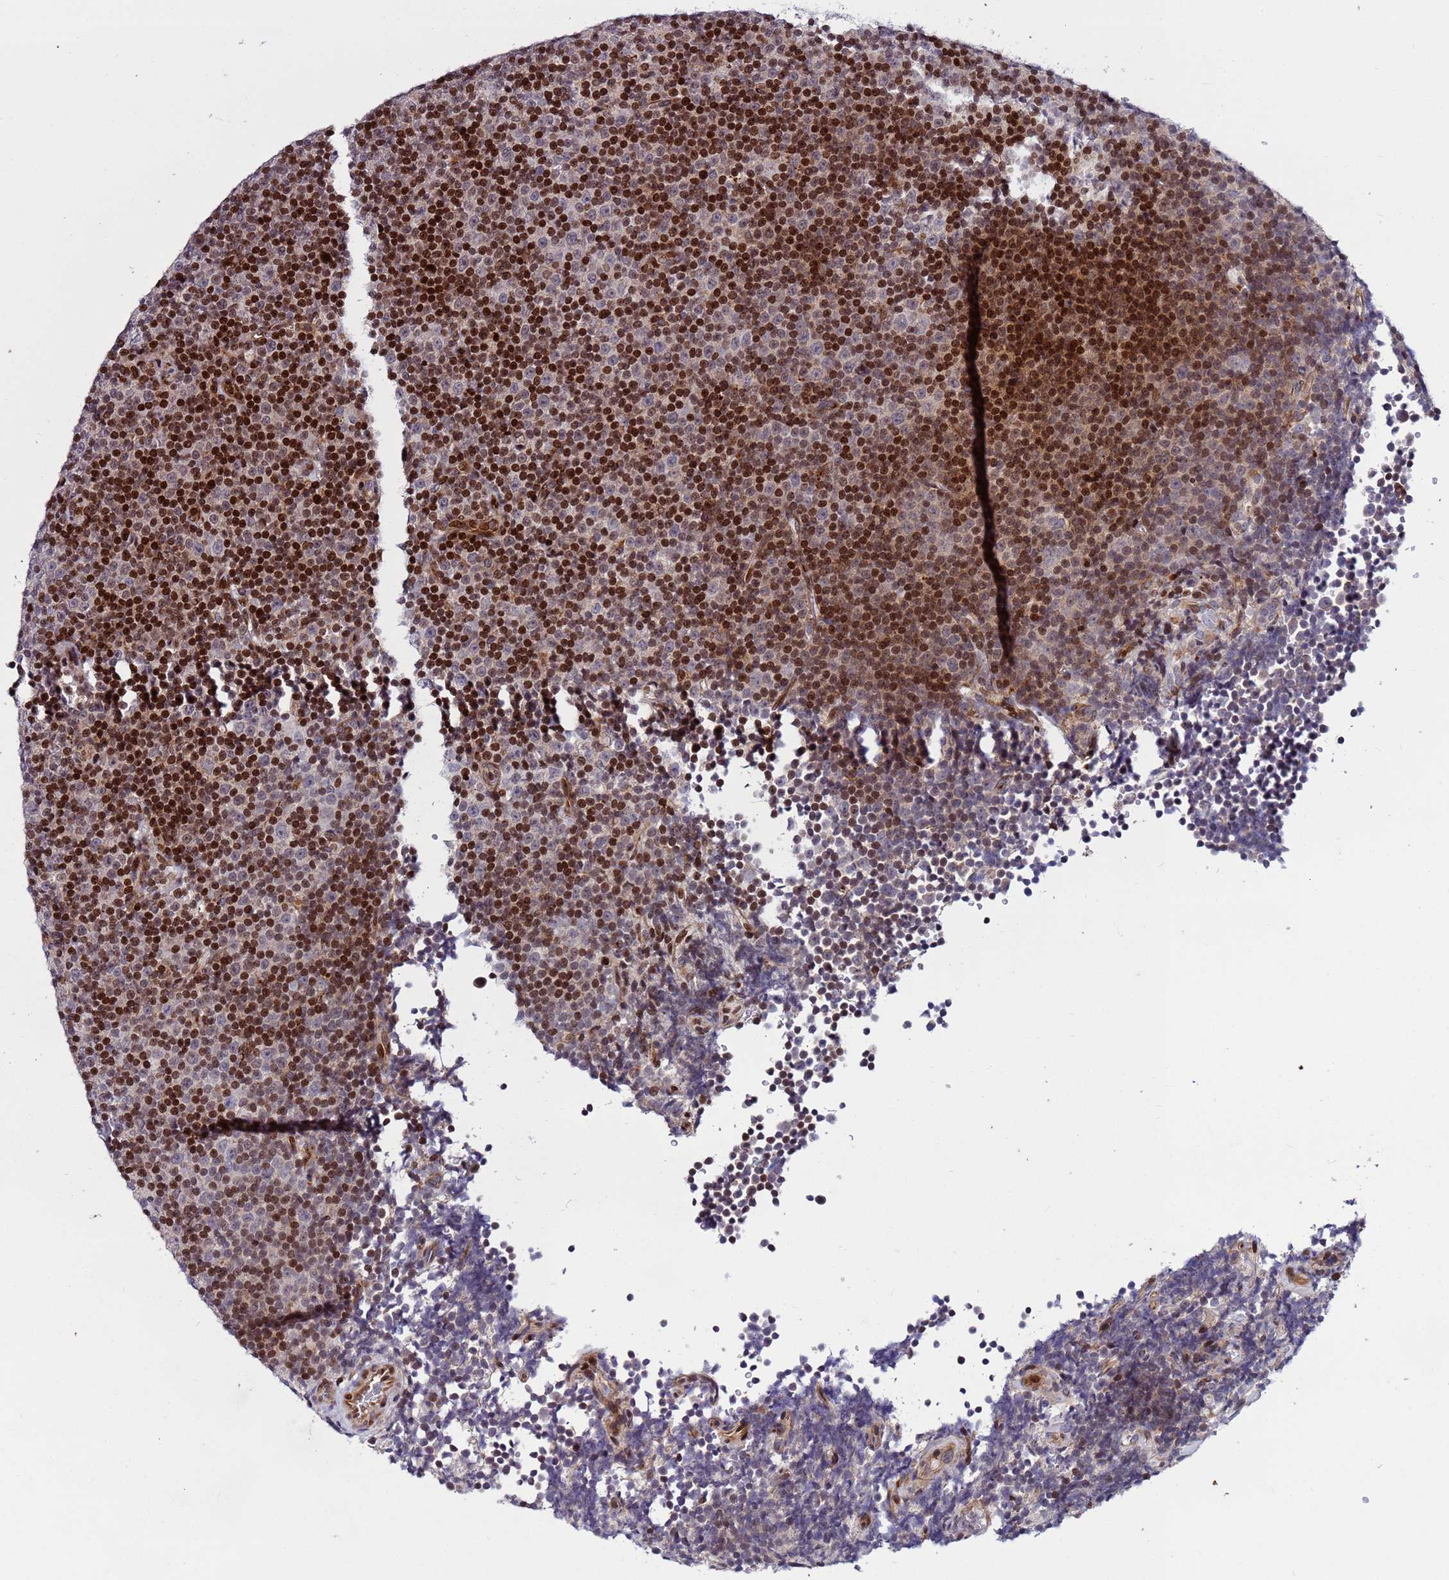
{"staining": {"intensity": "strong", "quantity": "25%-75%", "location": "nuclear"}, "tissue": "lymphoma", "cell_type": "Tumor cells", "image_type": "cancer", "snomed": [{"axis": "morphology", "description": "Malignant lymphoma, non-Hodgkin's type, Low grade"}, {"axis": "topography", "description": "Lymph node"}], "caption": "Immunohistochemical staining of low-grade malignant lymphoma, non-Hodgkin's type exhibits high levels of strong nuclear protein staining in about 25%-75% of tumor cells. Nuclei are stained in blue.", "gene": "WBP11", "patient": {"sex": "female", "age": 67}}